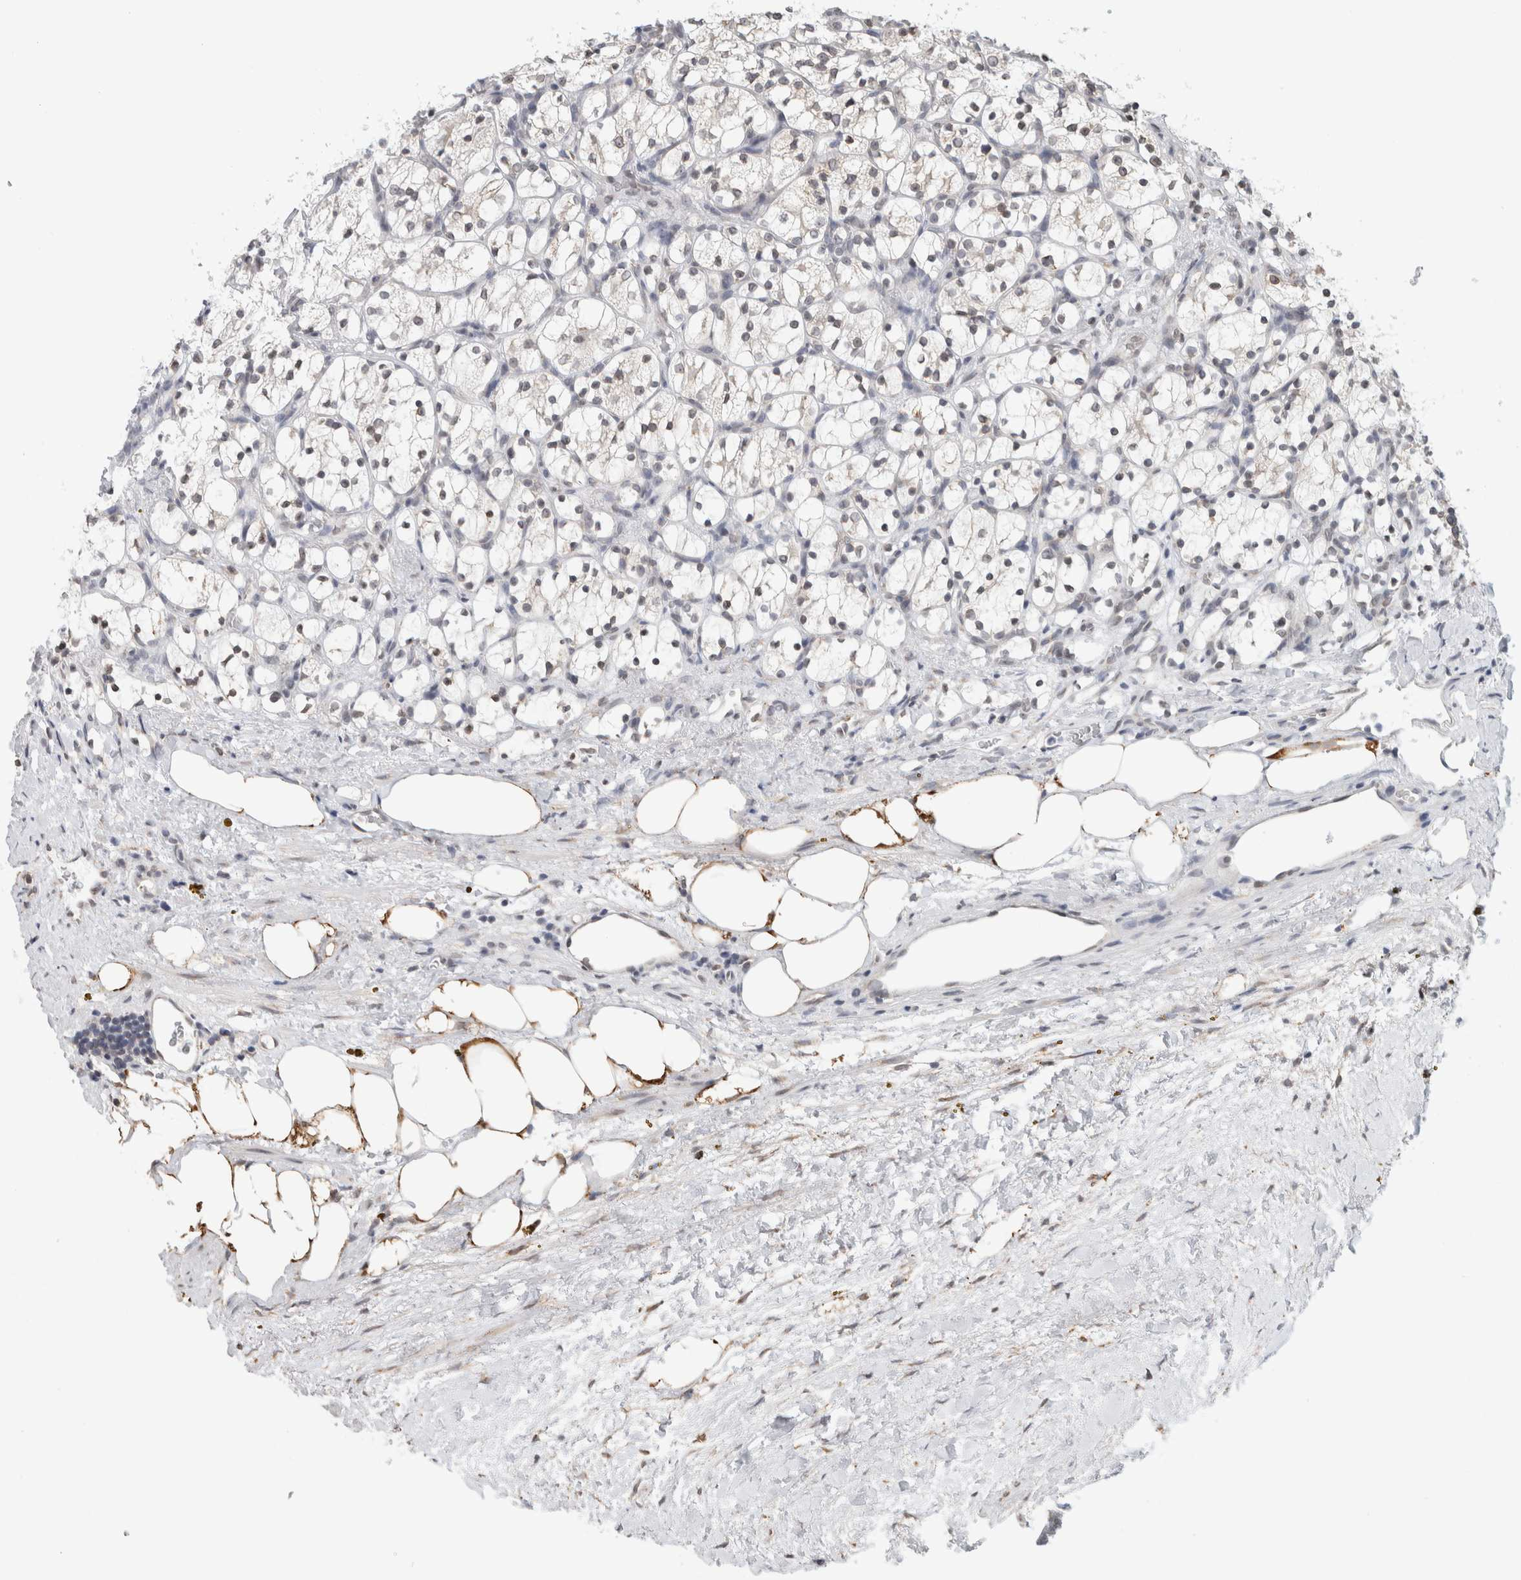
{"staining": {"intensity": "weak", "quantity": ">75%", "location": "nuclear"}, "tissue": "renal cancer", "cell_type": "Tumor cells", "image_type": "cancer", "snomed": [{"axis": "morphology", "description": "Adenocarcinoma, NOS"}, {"axis": "topography", "description": "Kidney"}], "caption": "Protein staining reveals weak nuclear expression in about >75% of tumor cells in renal cancer (adenocarcinoma).", "gene": "RBMX2", "patient": {"sex": "female", "age": 69}}